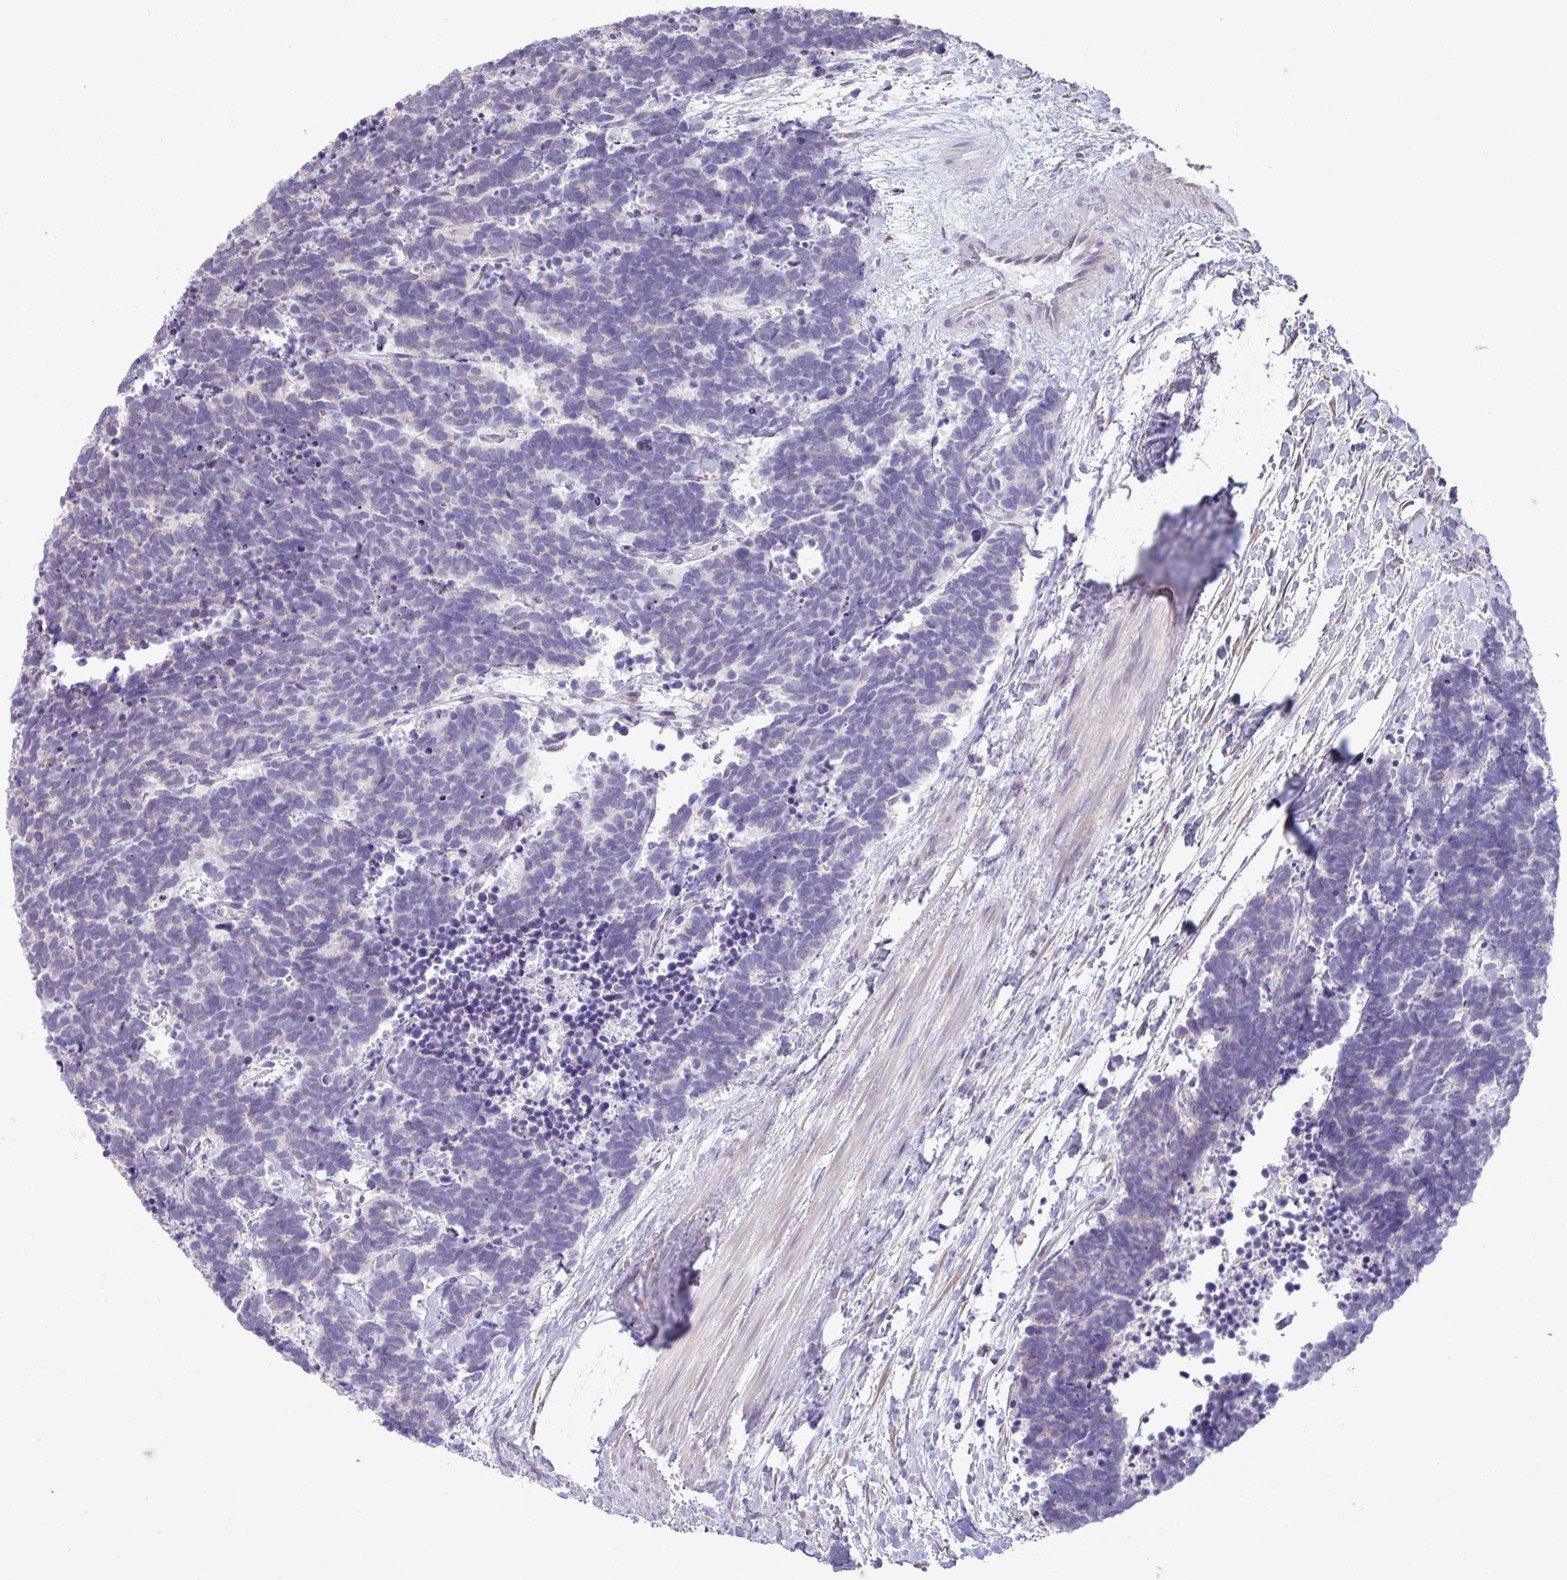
{"staining": {"intensity": "negative", "quantity": "none", "location": "none"}, "tissue": "carcinoid", "cell_type": "Tumor cells", "image_type": "cancer", "snomed": [{"axis": "morphology", "description": "Carcinoma, NOS"}, {"axis": "morphology", "description": "Carcinoid, malignant, NOS"}, {"axis": "topography", "description": "Prostate"}], "caption": "This is an IHC image of human carcinoid (malignant). There is no staining in tumor cells.", "gene": "IRGC", "patient": {"sex": "male", "age": 57}}